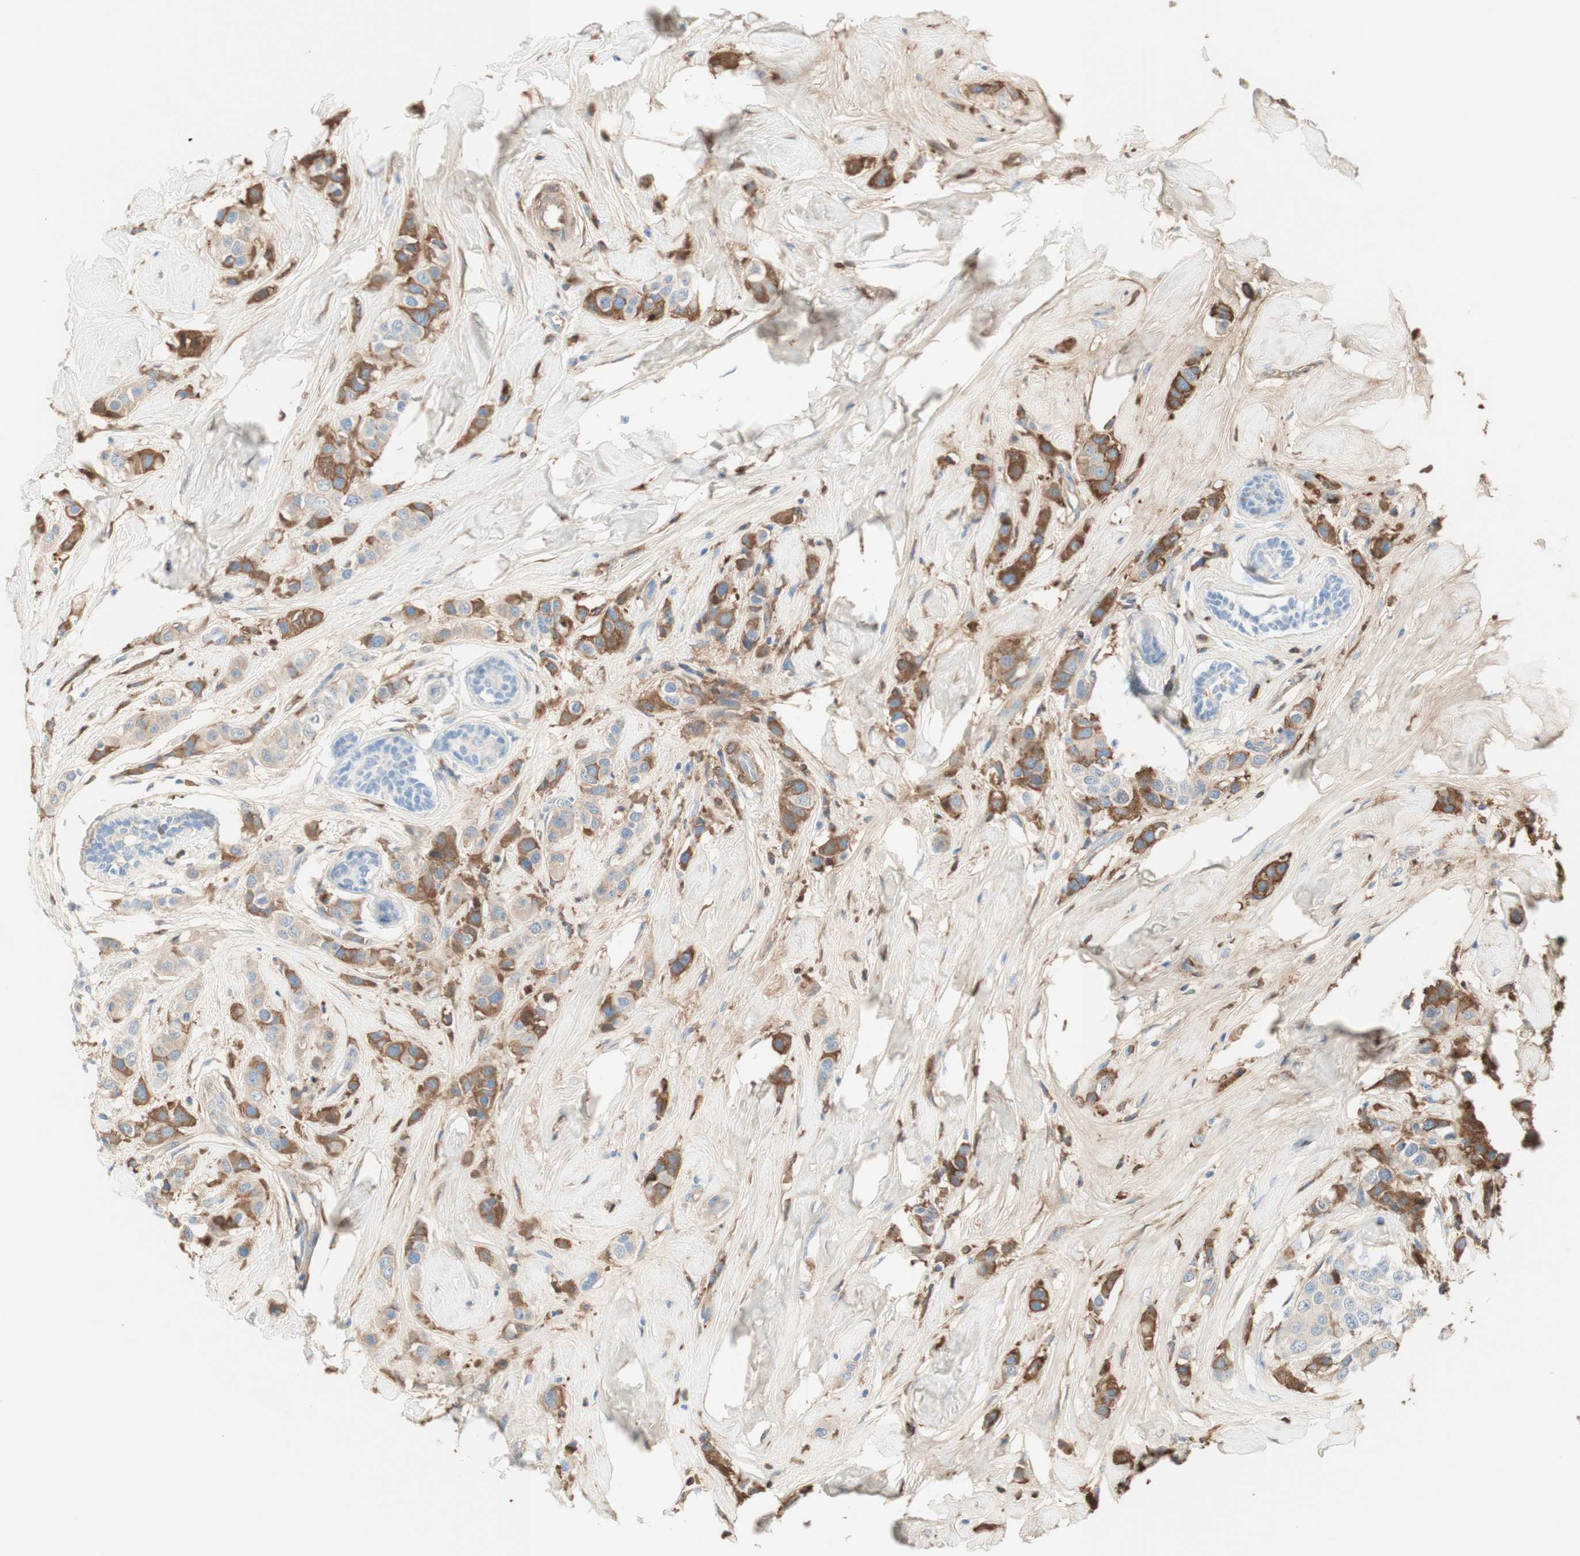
{"staining": {"intensity": "moderate", "quantity": "25%-75%", "location": "cytoplasmic/membranous"}, "tissue": "breast cancer", "cell_type": "Tumor cells", "image_type": "cancer", "snomed": [{"axis": "morphology", "description": "Normal tissue, NOS"}, {"axis": "morphology", "description": "Duct carcinoma"}, {"axis": "topography", "description": "Breast"}], "caption": "Protein staining of breast cancer tissue demonstrates moderate cytoplasmic/membranous expression in approximately 25%-75% of tumor cells.", "gene": "KNG1", "patient": {"sex": "female", "age": 50}}